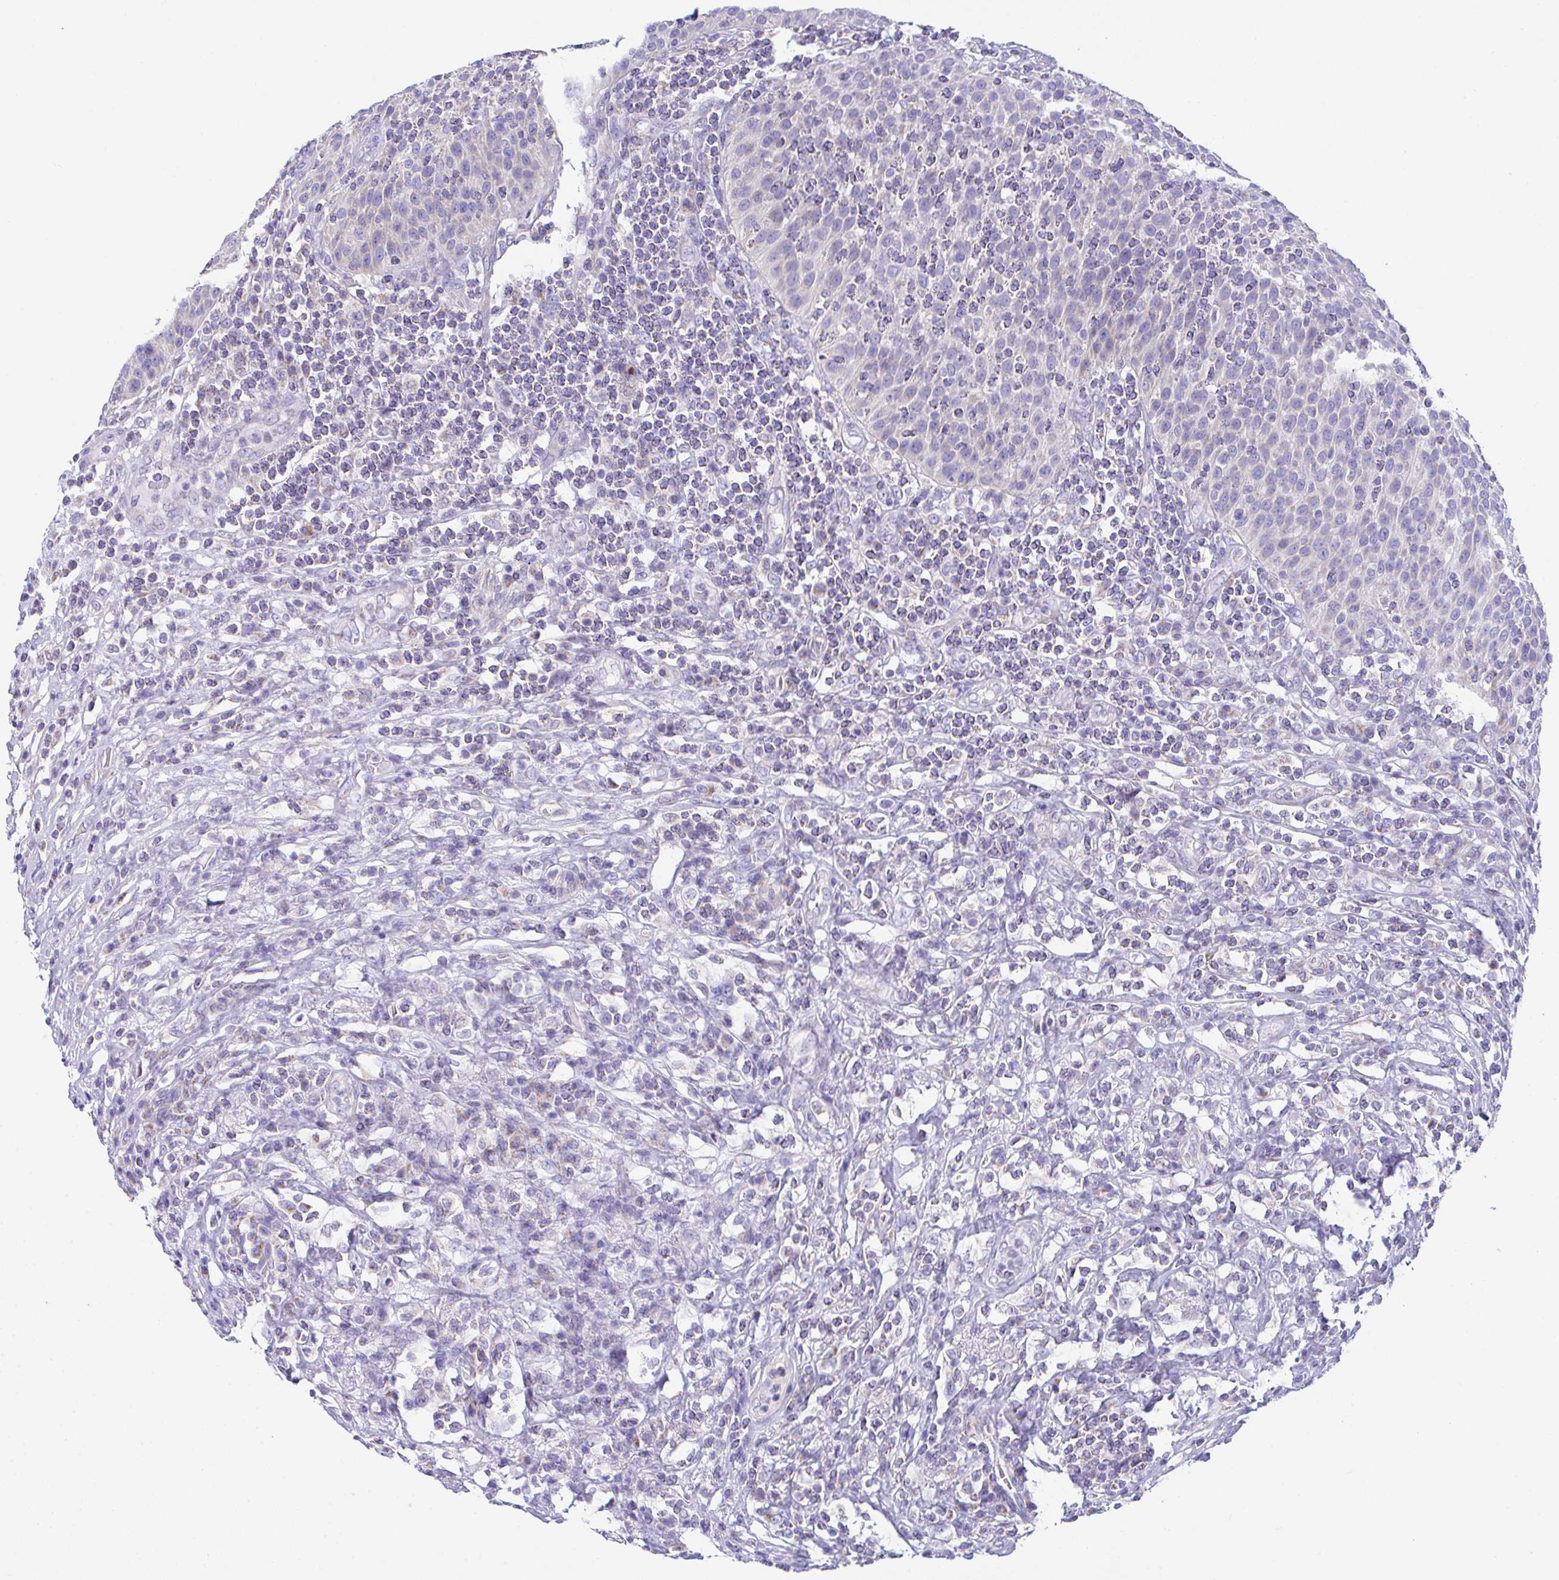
{"staining": {"intensity": "negative", "quantity": "none", "location": "none"}, "tissue": "urothelial cancer", "cell_type": "Tumor cells", "image_type": "cancer", "snomed": [{"axis": "morphology", "description": "Urothelial carcinoma, High grade"}, {"axis": "topography", "description": "Urinary bladder"}], "caption": "IHC photomicrograph of neoplastic tissue: urothelial cancer stained with DAB (3,3'-diaminobenzidine) displays no significant protein positivity in tumor cells. (DAB immunohistochemistry with hematoxylin counter stain).", "gene": "NLRP8", "patient": {"sex": "female", "age": 70}}